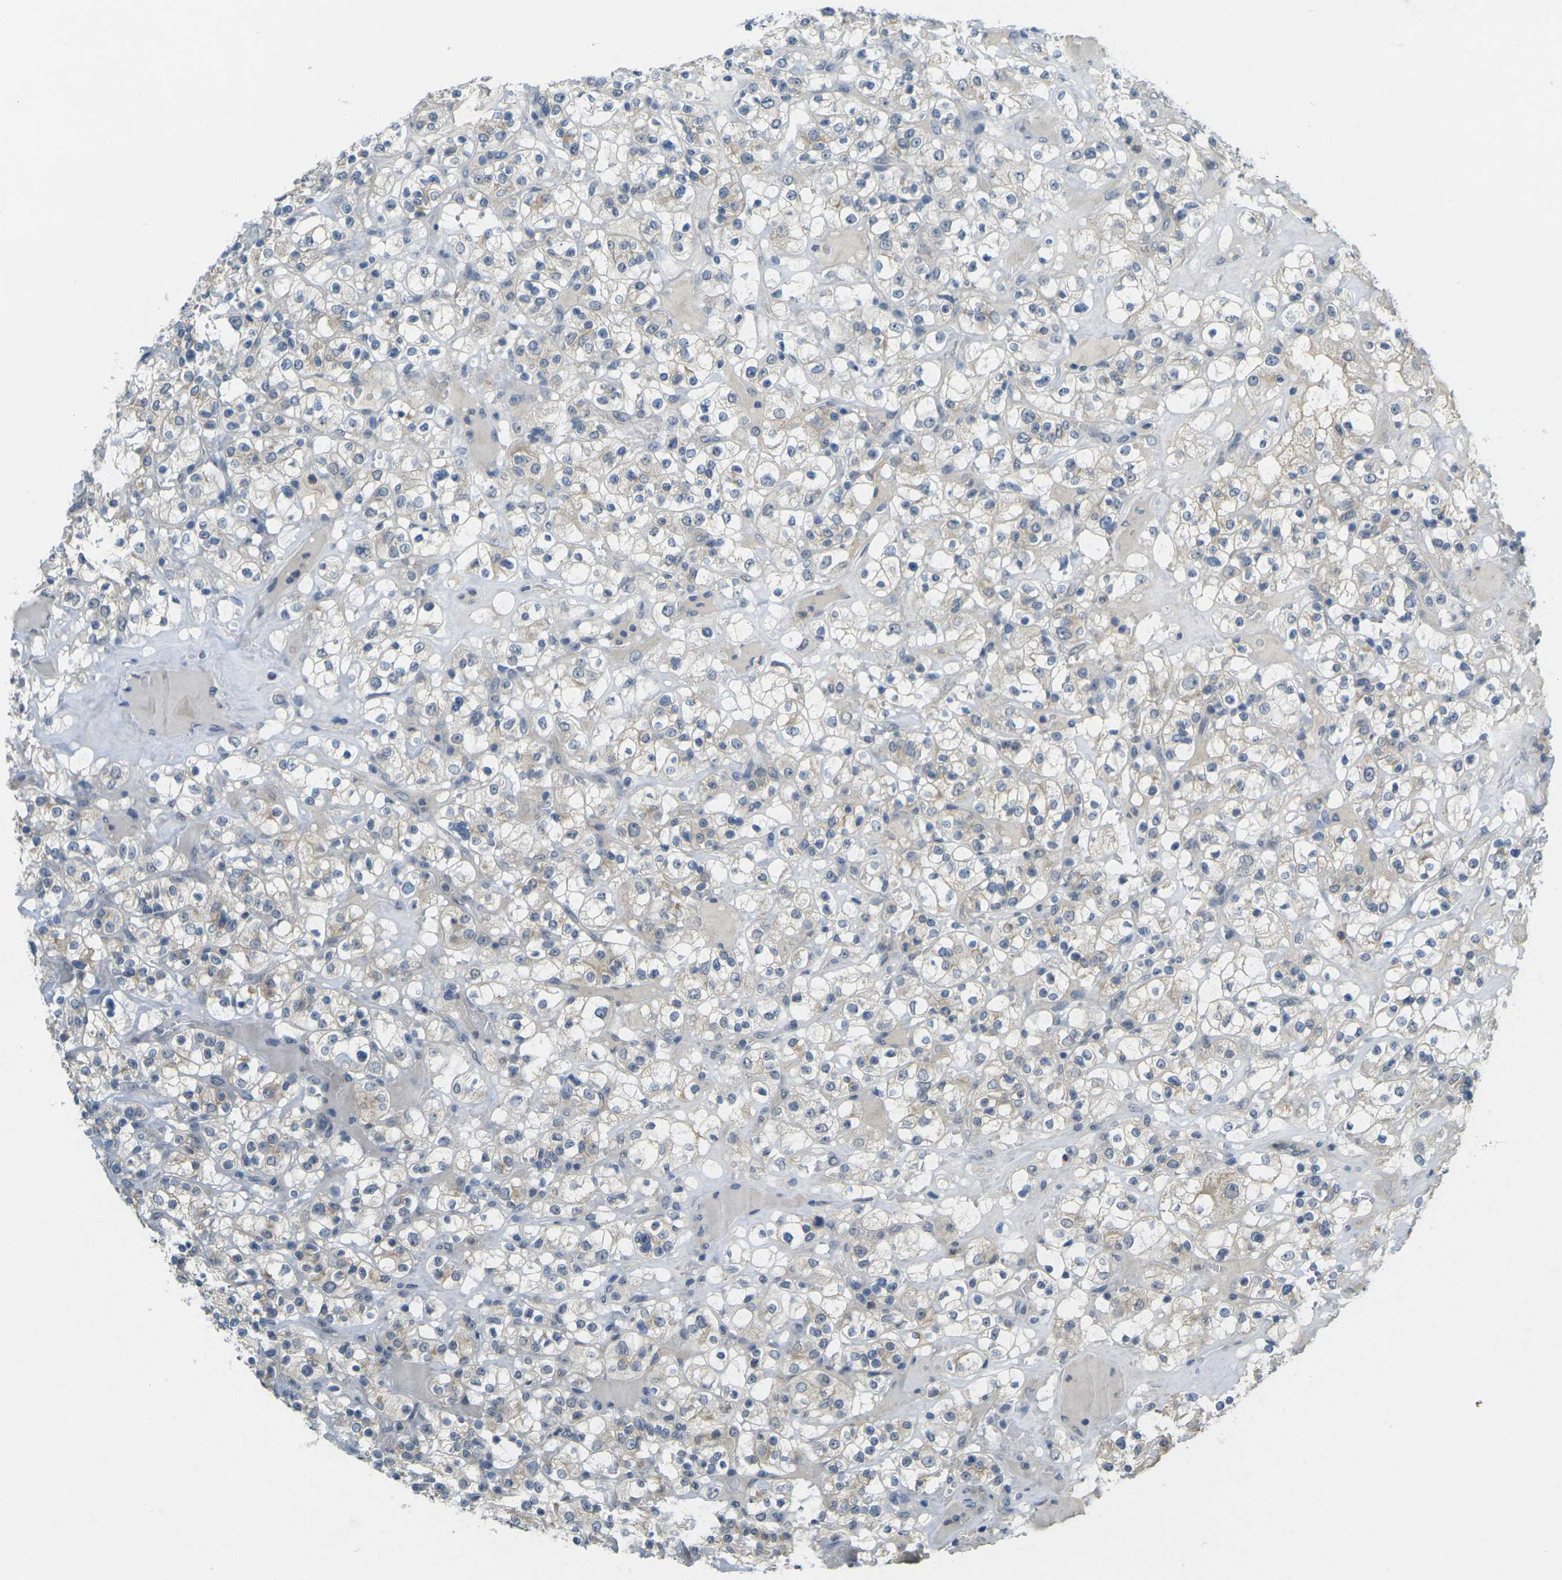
{"staining": {"intensity": "weak", "quantity": "25%-75%", "location": "cytoplasmic/membranous"}, "tissue": "renal cancer", "cell_type": "Tumor cells", "image_type": "cancer", "snomed": [{"axis": "morphology", "description": "Normal tissue, NOS"}, {"axis": "morphology", "description": "Adenocarcinoma, NOS"}, {"axis": "topography", "description": "Kidney"}], "caption": "Human renal adenocarcinoma stained with a brown dye demonstrates weak cytoplasmic/membranous positive positivity in approximately 25%-75% of tumor cells.", "gene": "SPTBN2", "patient": {"sex": "female", "age": 72}}